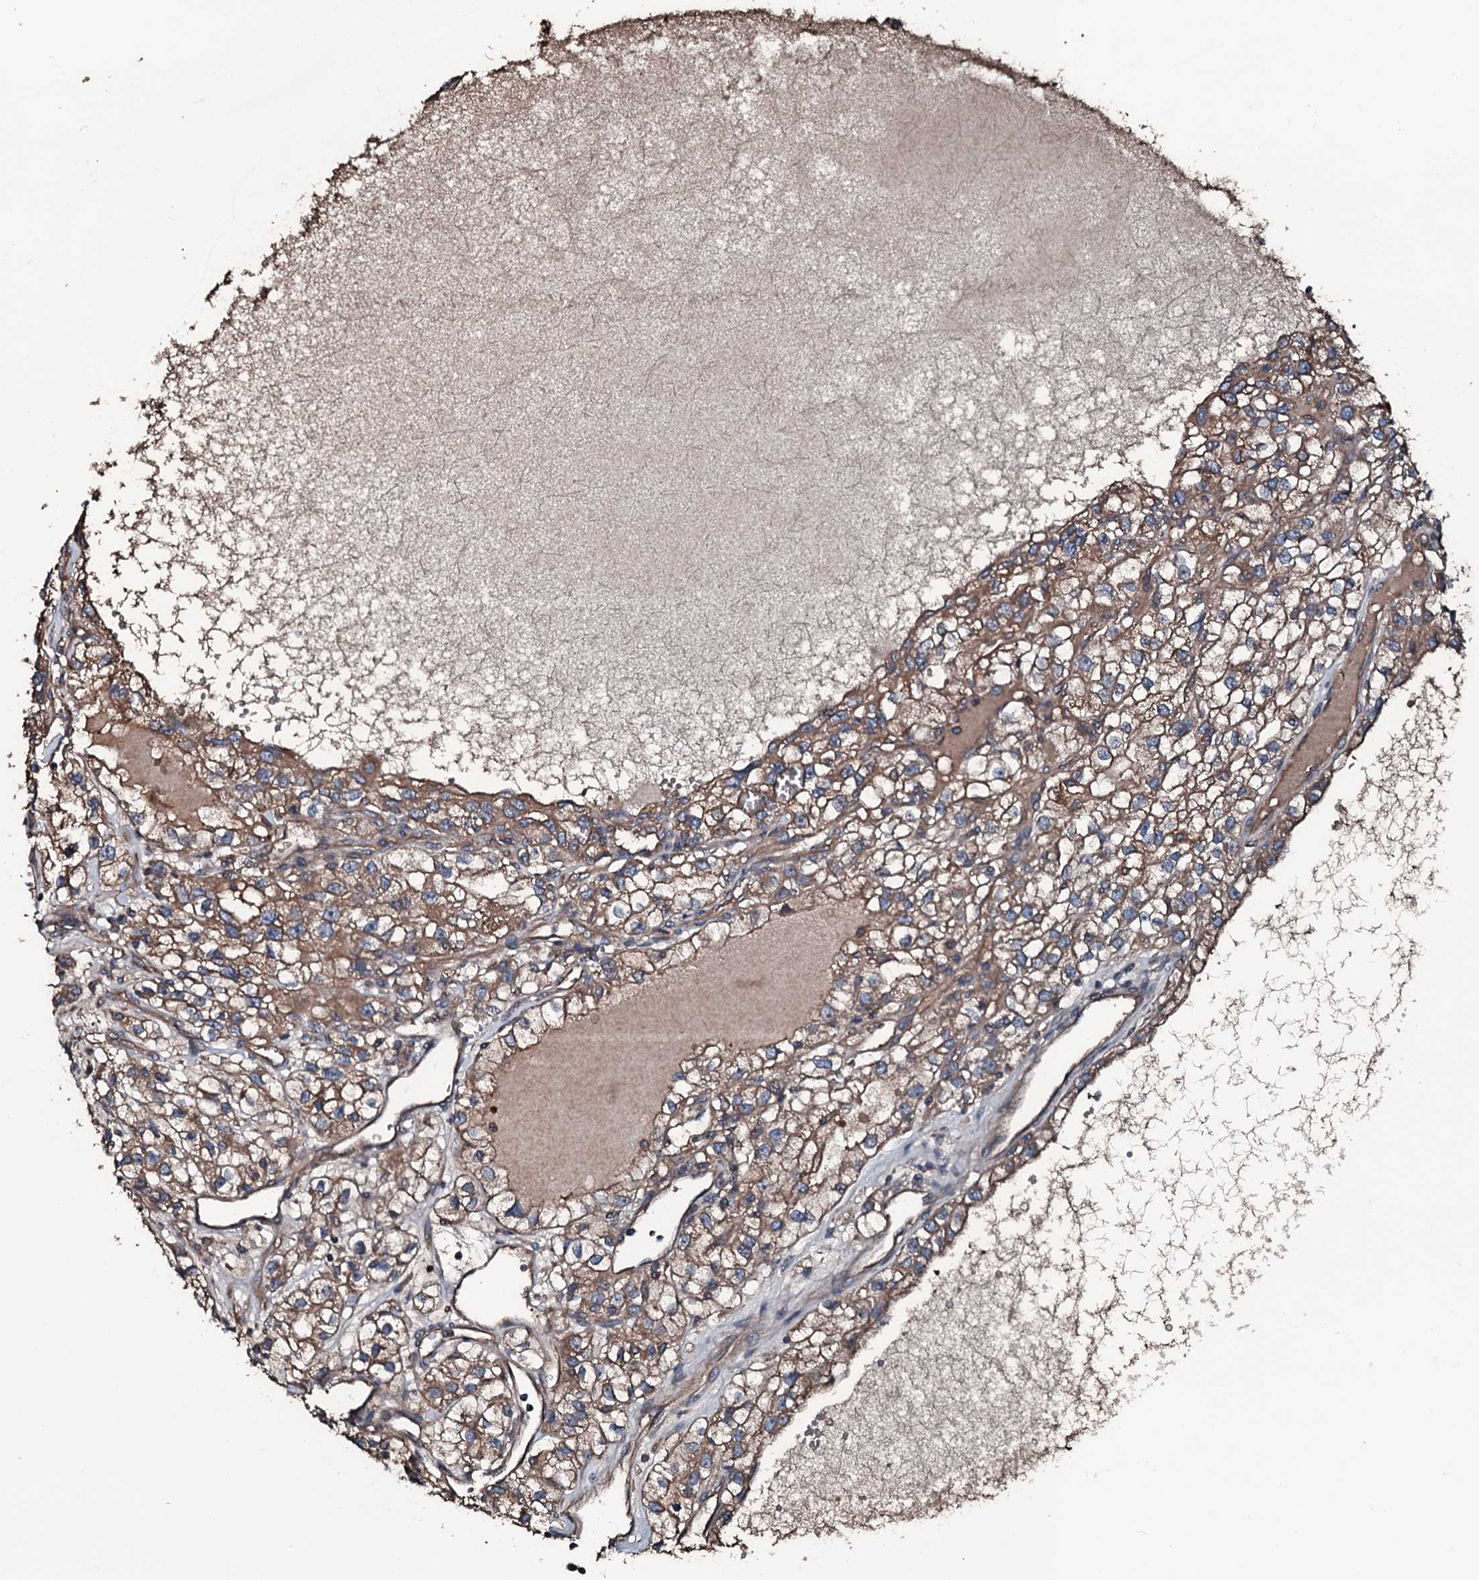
{"staining": {"intensity": "moderate", "quantity": ">75%", "location": "cytoplasmic/membranous"}, "tissue": "renal cancer", "cell_type": "Tumor cells", "image_type": "cancer", "snomed": [{"axis": "morphology", "description": "Adenocarcinoma, NOS"}, {"axis": "topography", "description": "Kidney"}], "caption": "Immunohistochemical staining of adenocarcinoma (renal) reveals moderate cytoplasmic/membranous protein positivity in approximately >75% of tumor cells.", "gene": "AARS1", "patient": {"sex": "female", "age": 57}}